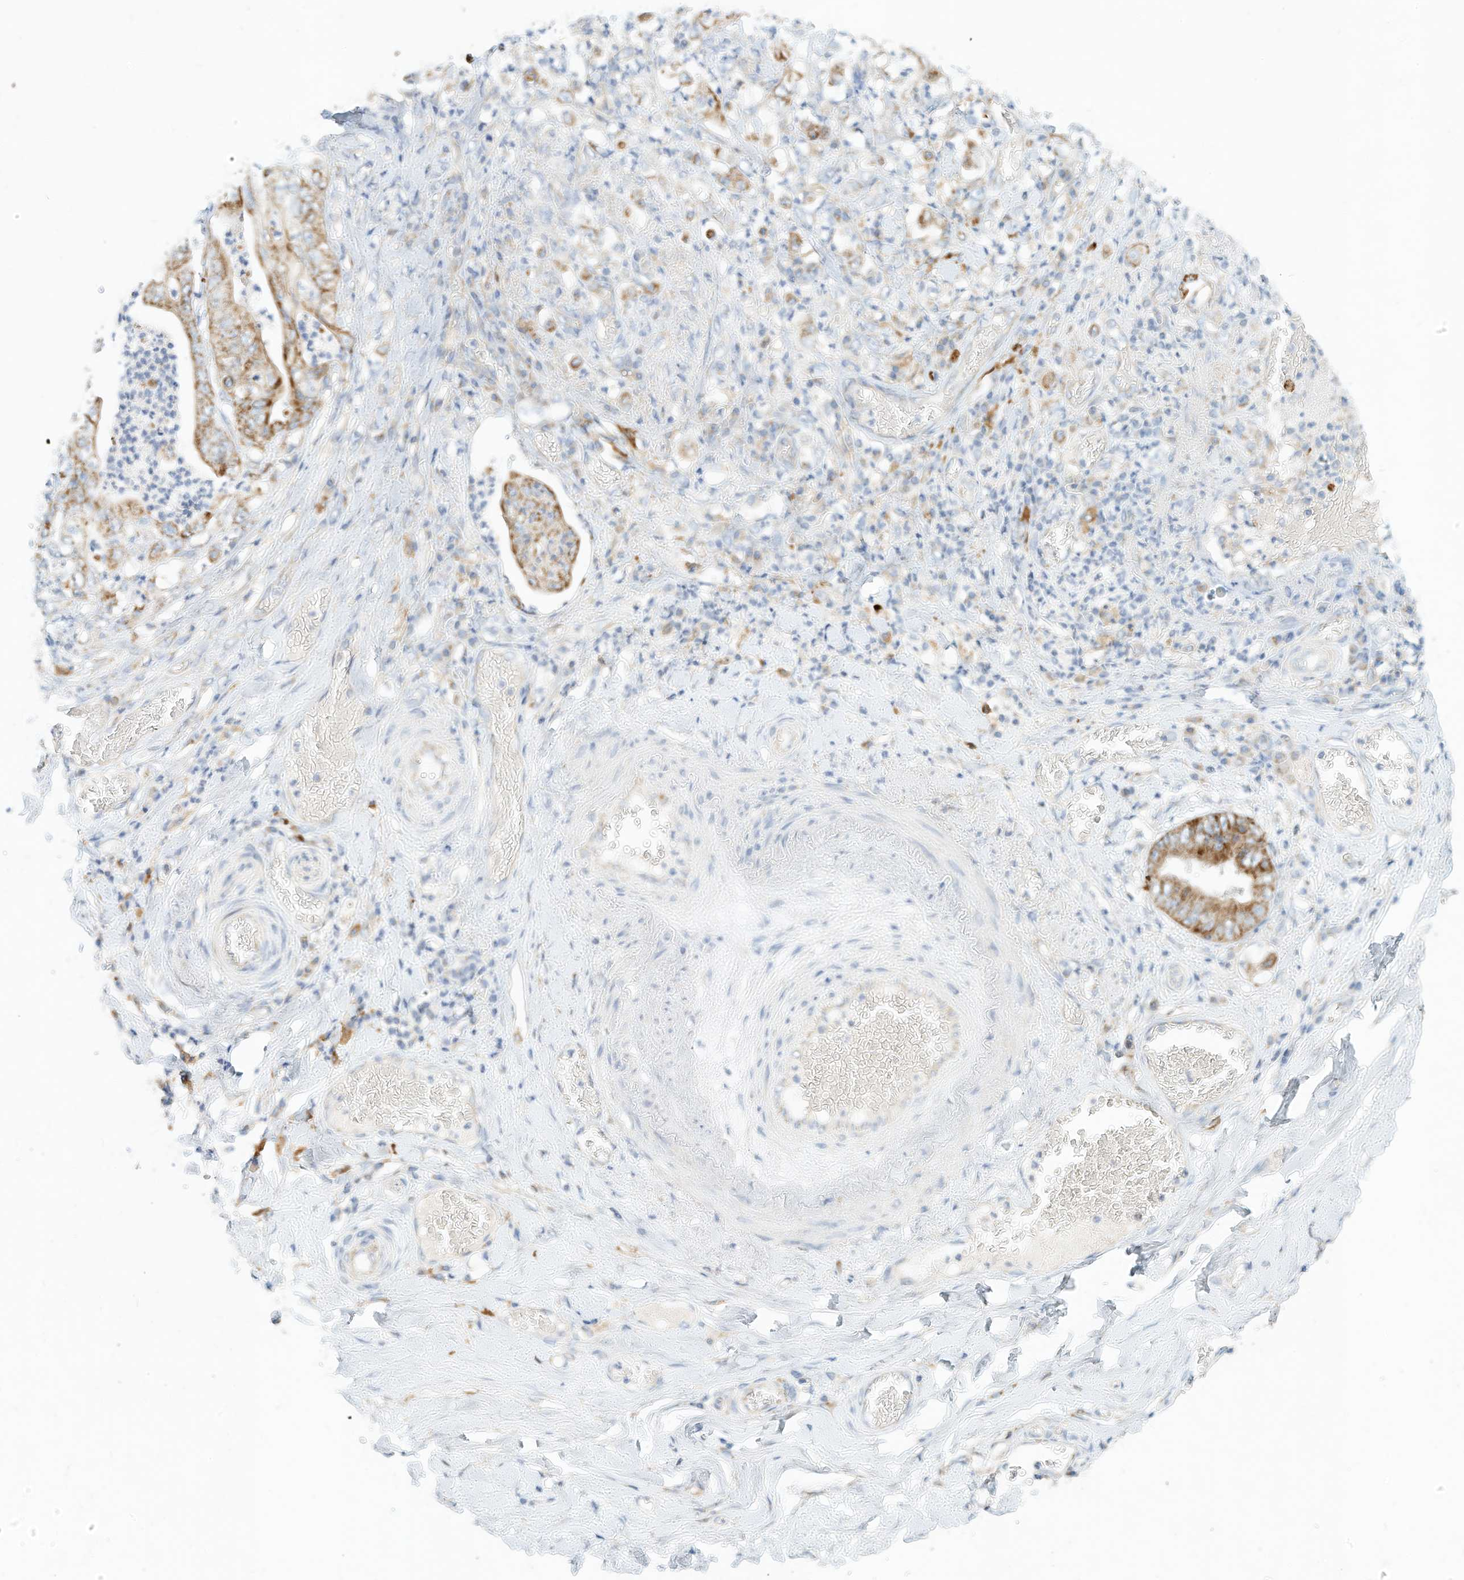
{"staining": {"intensity": "moderate", "quantity": ">75%", "location": "cytoplasmic/membranous"}, "tissue": "stomach cancer", "cell_type": "Tumor cells", "image_type": "cancer", "snomed": [{"axis": "morphology", "description": "Adenocarcinoma, NOS"}, {"axis": "topography", "description": "Stomach"}], "caption": "Protein staining exhibits moderate cytoplasmic/membranous expression in approximately >75% of tumor cells in stomach adenocarcinoma.", "gene": "RHOH", "patient": {"sex": "female", "age": 73}}